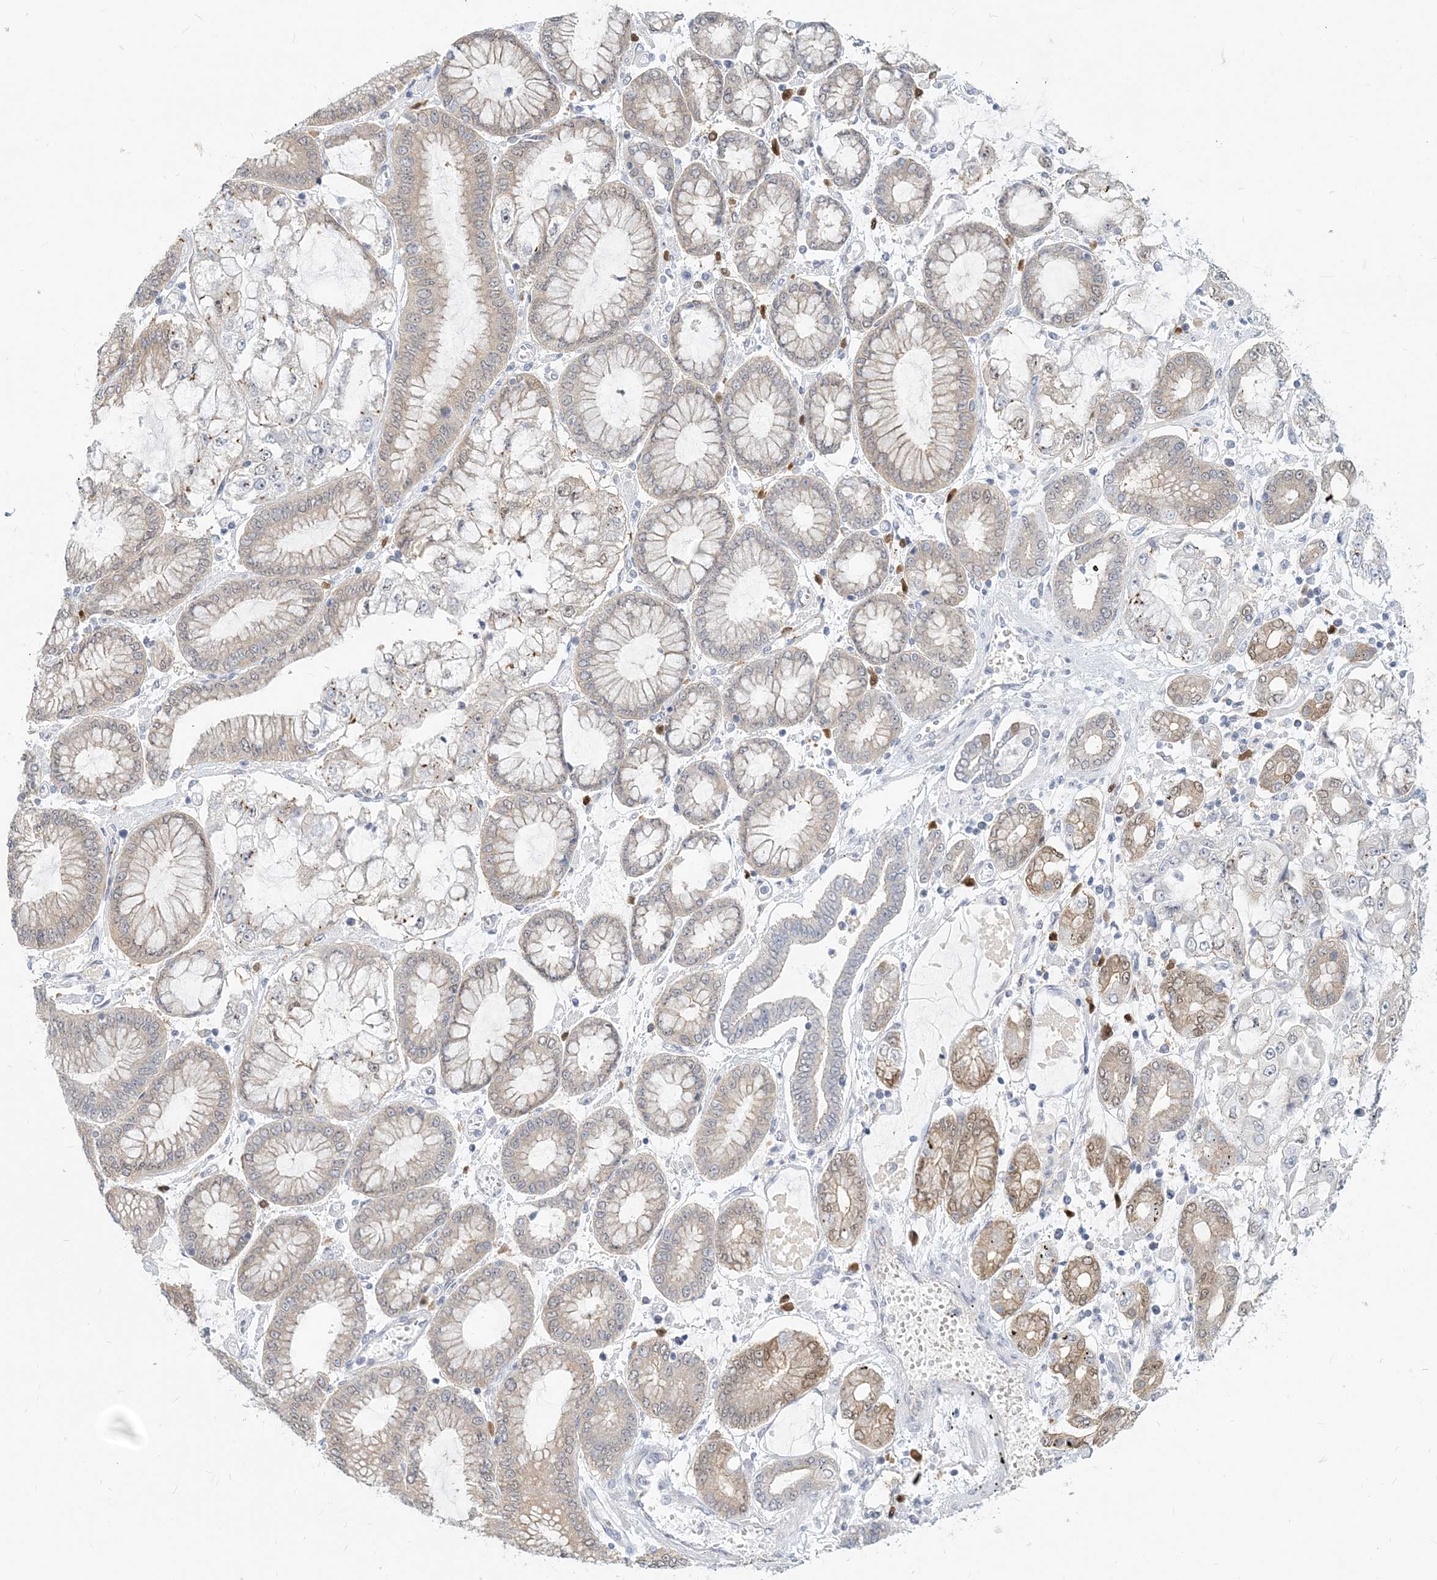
{"staining": {"intensity": "negative", "quantity": "none", "location": "none"}, "tissue": "stomach cancer", "cell_type": "Tumor cells", "image_type": "cancer", "snomed": [{"axis": "morphology", "description": "Adenocarcinoma, NOS"}, {"axis": "topography", "description": "Stomach"}], "caption": "The image demonstrates no staining of tumor cells in stomach cancer (adenocarcinoma).", "gene": "GMPPA", "patient": {"sex": "male", "age": 76}}